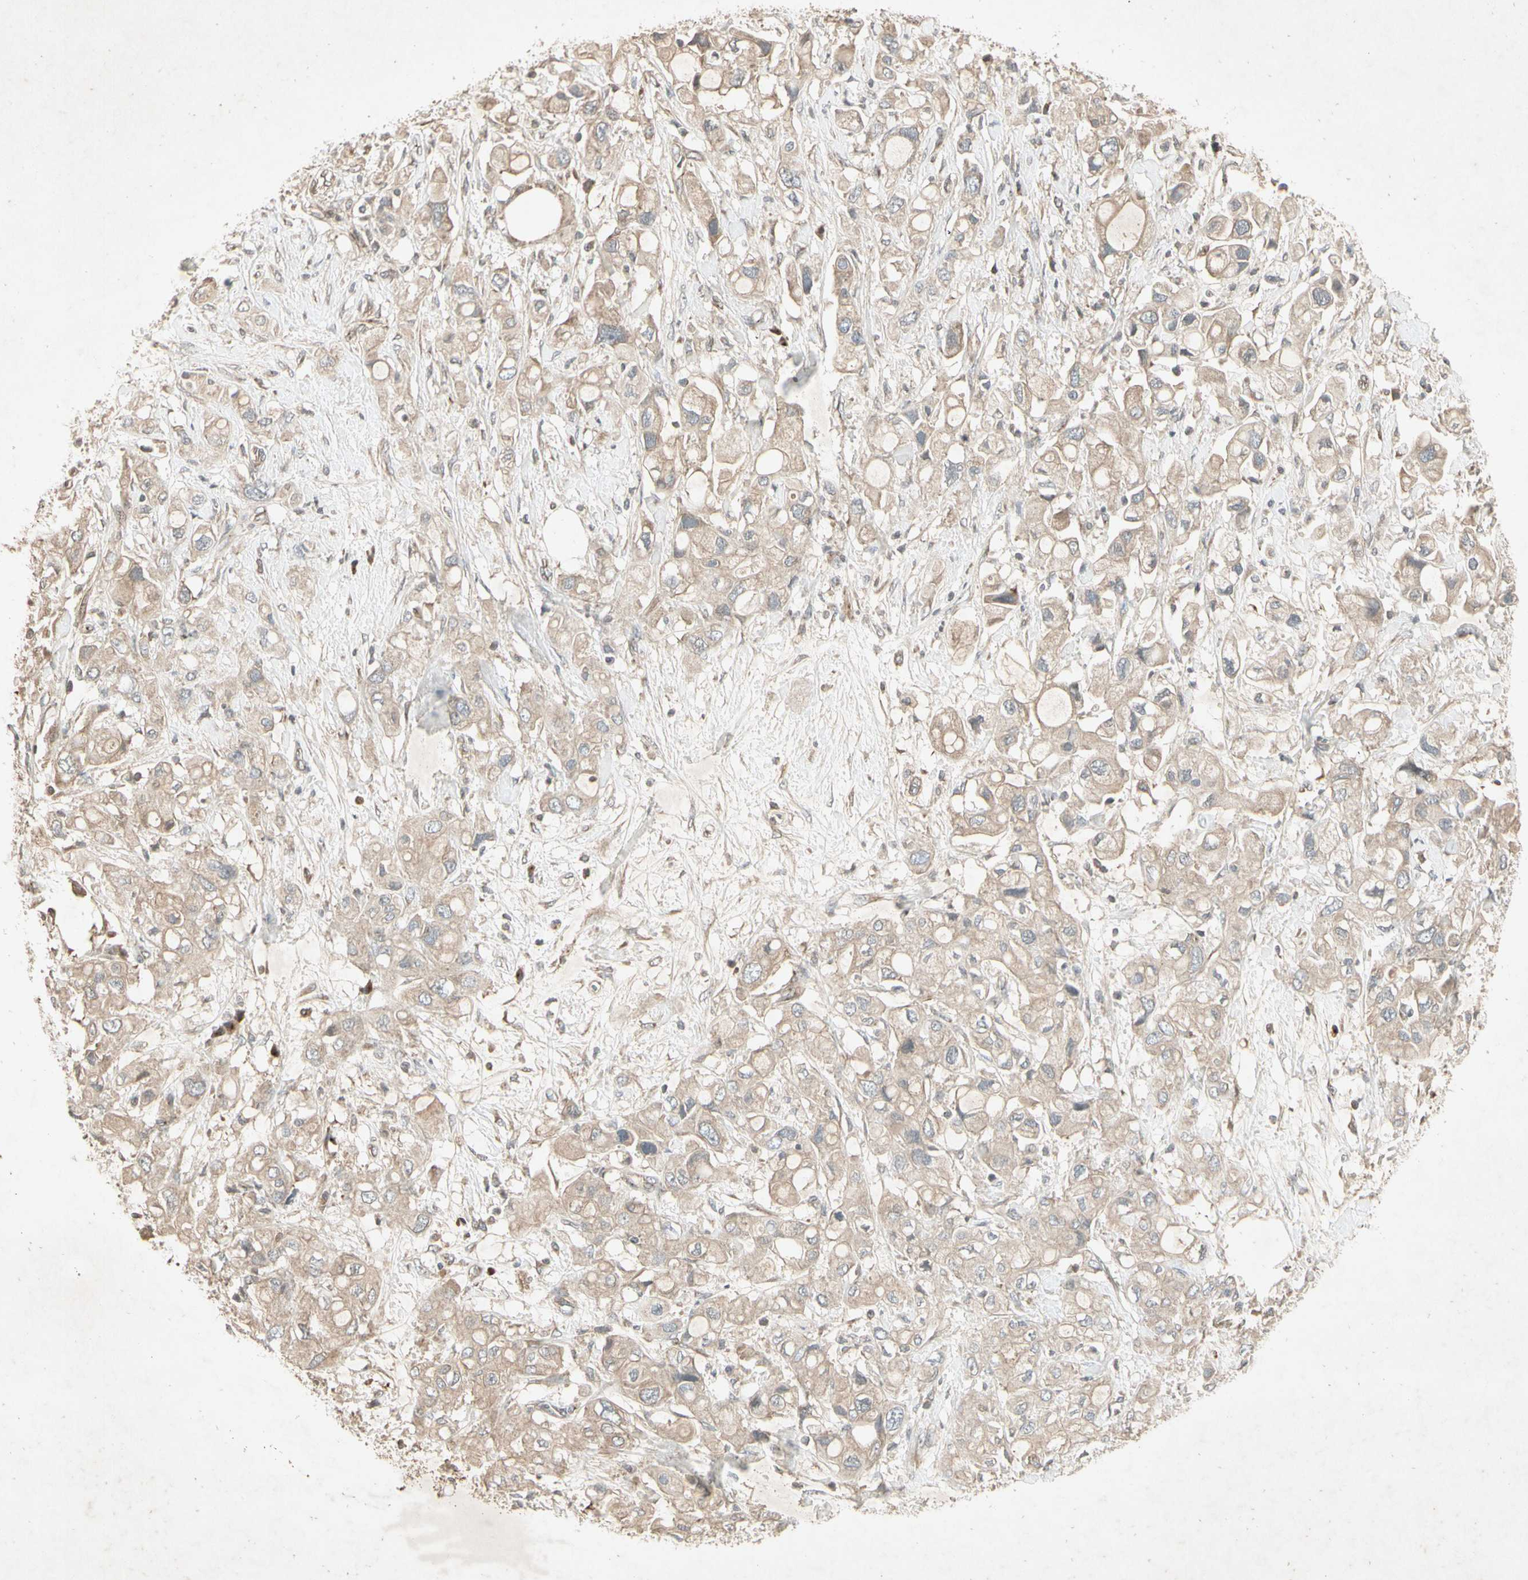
{"staining": {"intensity": "weak", "quantity": ">75%", "location": "cytoplasmic/membranous"}, "tissue": "pancreatic cancer", "cell_type": "Tumor cells", "image_type": "cancer", "snomed": [{"axis": "morphology", "description": "Adenocarcinoma, NOS"}, {"axis": "topography", "description": "Pancreas"}], "caption": "Immunohistochemical staining of pancreatic cancer displays low levels of weak cytoplasmic/membranous protein staining in about >75% of tumor cells. (brown staining indicates protein expression, while blue staining denotes nuclei).", "gene": "TEK", "patient": {"sex": "female", "age": 56}}